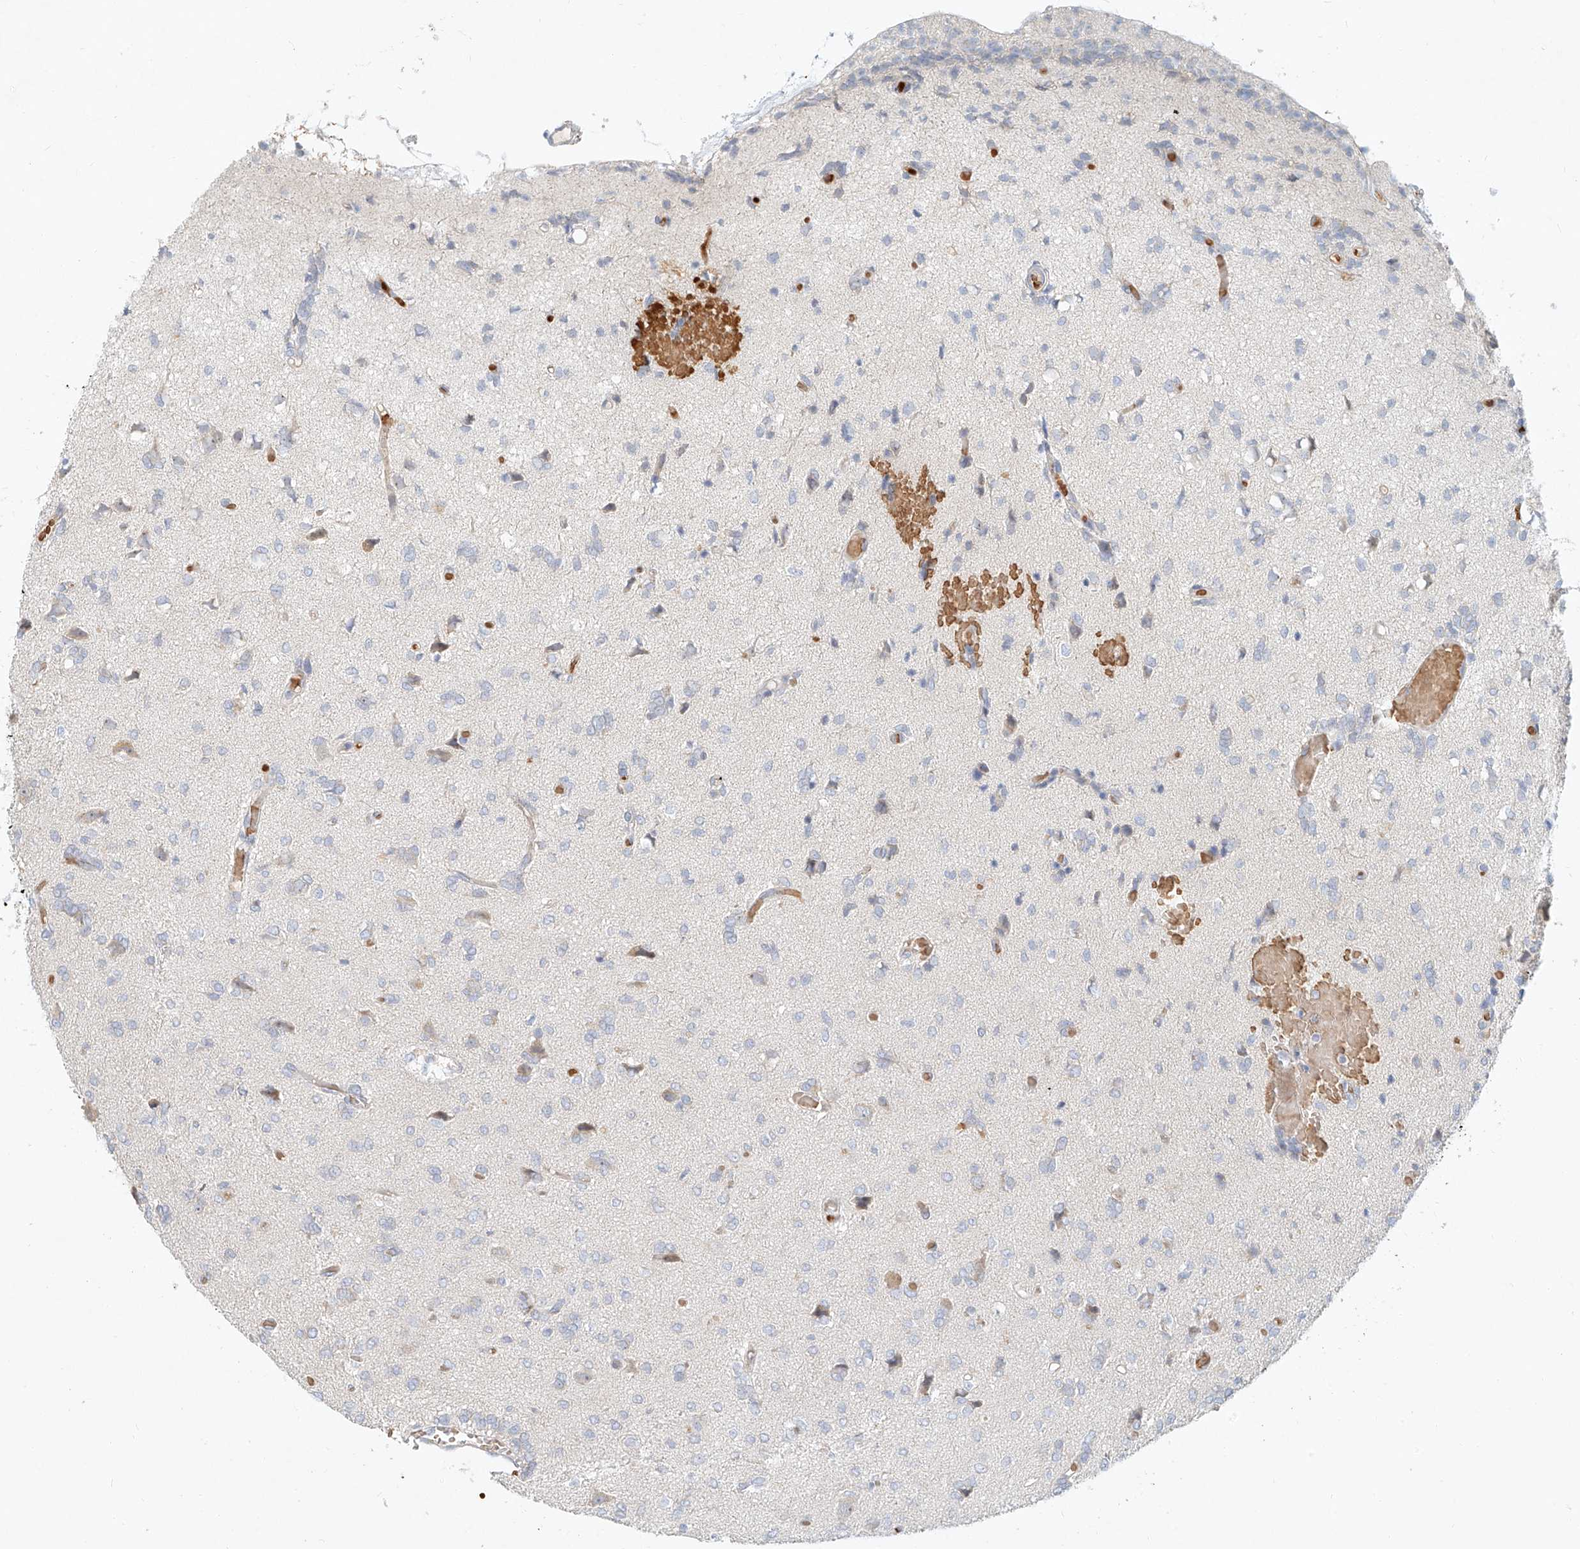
{"staining": {"intensity": "negative", "quantity": "none", "location": "none"}, "tissue": "glioma", "cell_type": "Tumor cells", "image_type": "cancer", "snomed": [{"axis": "morphology", "description": "Glioma, malignant, High grade"}, {"axis": "topography", "description": "Brain"}], "caption": "Malignant glioma (high-grade) stained for a protein using immunohistochemistry shows no positivity tumor cells.", "gene": "SYTL3", "patient": {"sex": "female", "age": 59}}